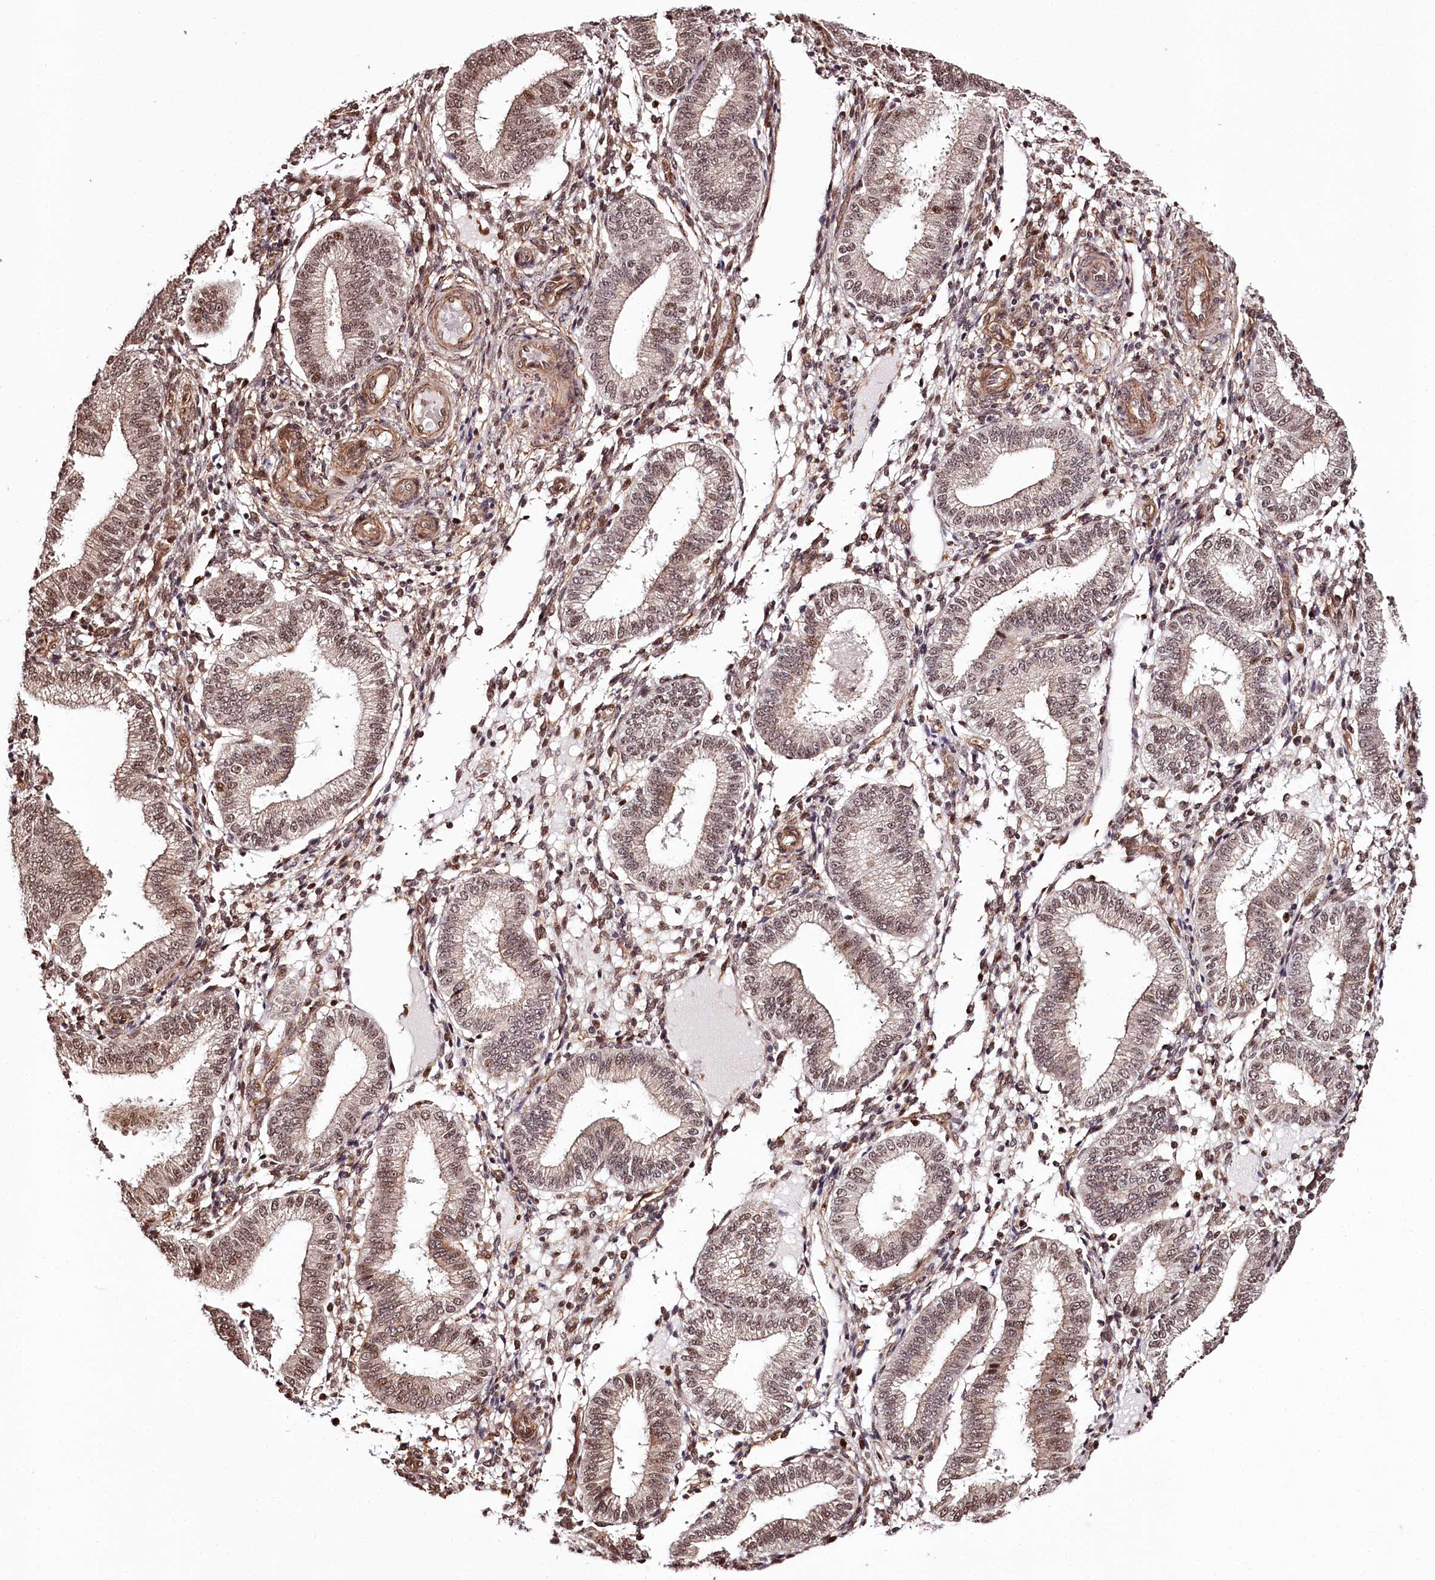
{"staining": {"intensity": "moderate", "quantity": "25%-75%", "location": "nuclear"}, "tissue": "endometrium", "cell_type": "Cells in endometrial stroma", "image_type": "normal", "snomed": [{"axis": "morphology", "description": "Normal tissue, NOS"}, {"axis": "topography", "description": "Endometrium"}], "caption": "IHC micrograph of normal endometrium: endometrium stained using immunohistochemistry exhibits medium levels of moderate protein expression localized specifically in the nuclear of cells in endometrial stroma, appearing as a nuclear brown color.", "gene": "TTC33", "patient": {"sex": "female", "age": 39}}